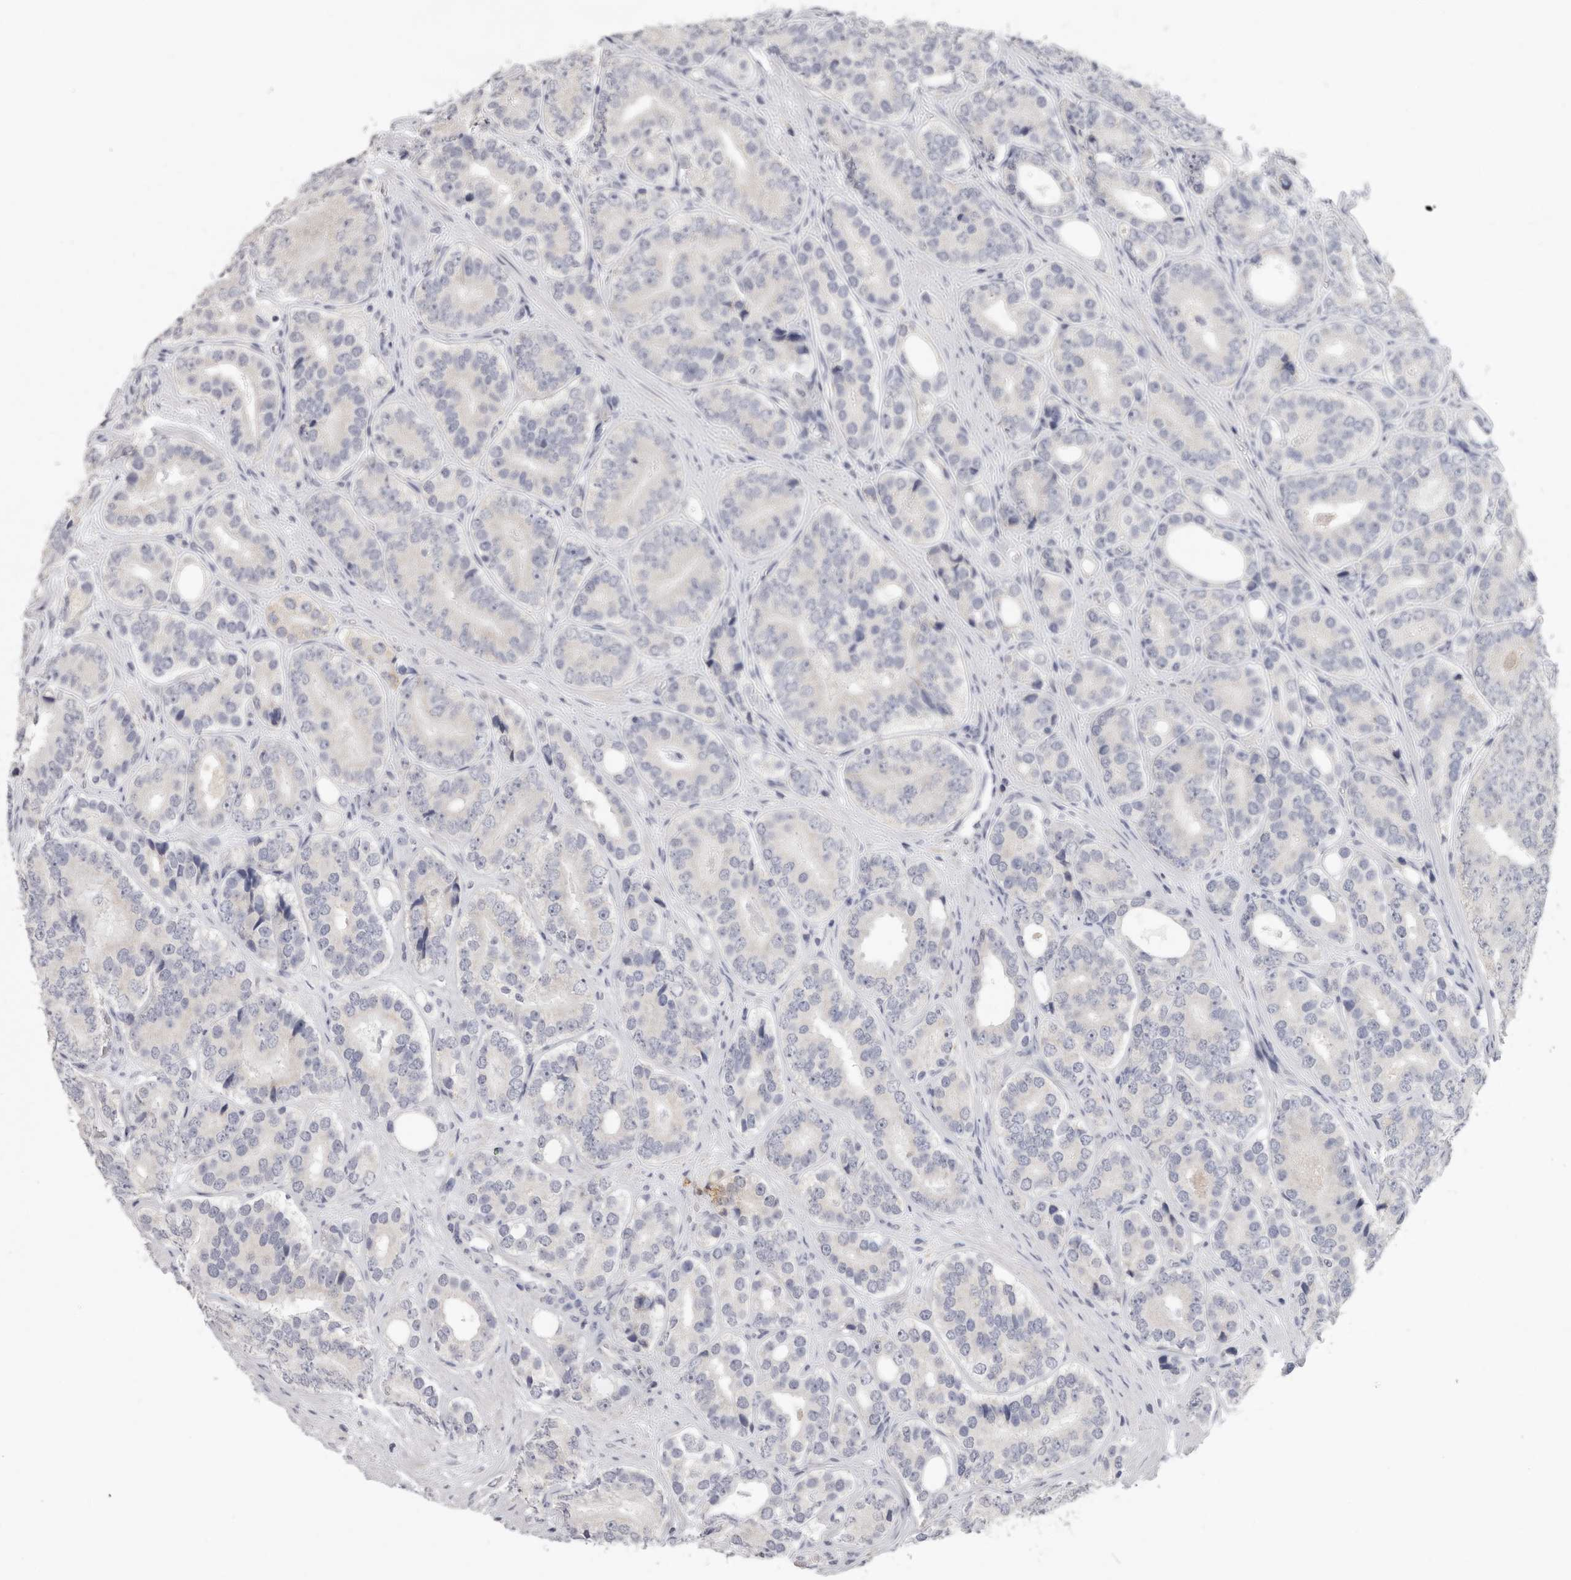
{"staining": {"intensity": "negative", "quantity": "none", "location": "none"}, "tissue": "prostate cancer", "cell_type": "Tumor cells", "image_type": "cancer", "snomed": [{"axis": "morphology", "description": "Adenocarcinoma, High grade"}, {"axis": "topography", "description": "Prostate"}], "caption": "Prostate cancer (high-grade adenocarcinoma) was stained to show a protein in brown. There is no significant staining in tumor cells.", "gene": "XIRP1", "patient": {"sex": "male", "age": 56}}